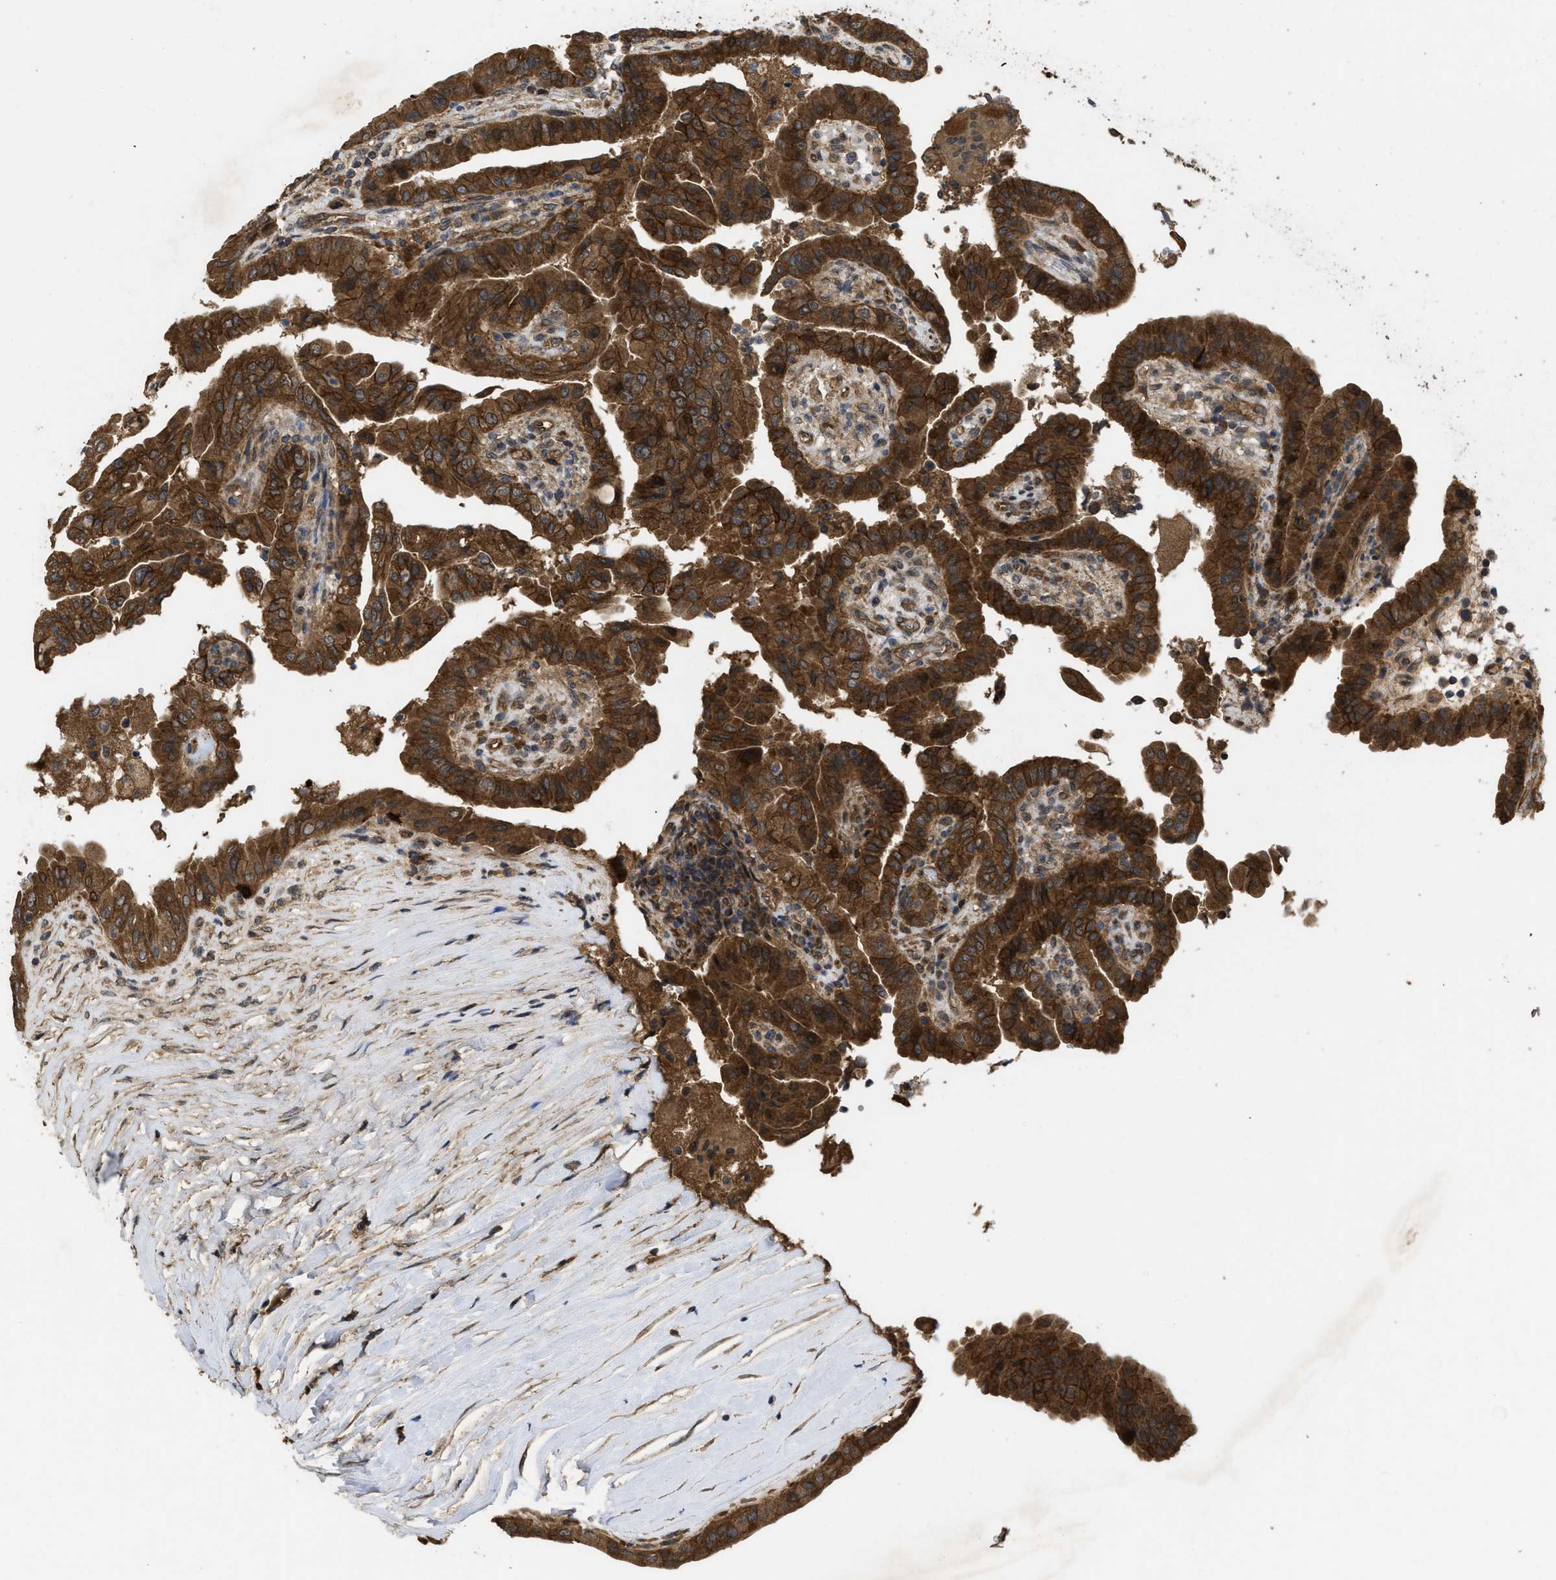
{"staining": {"intensity": "strong", "quantity": ">75%", "location": "cytoplasmic/membranous"}, "tissue": "thyroid cancer", "cell_type": "Tumor cells", "image_type": "cancer", "snomed": [{"axis": "morphology", "description": "Papillary adenocarcinoma, NOS"}, {"axis": "topography", "description": "Thyroid gland"}], "caption": "IHC histopathology image of thyroid cancer stained for a protein (brown), which displays high levels of strong cytoplasmic/membranous positivity in about >75% of tumor cells.", "gene": "FZD6", "patient": {"sex": "male", "age": 33}}